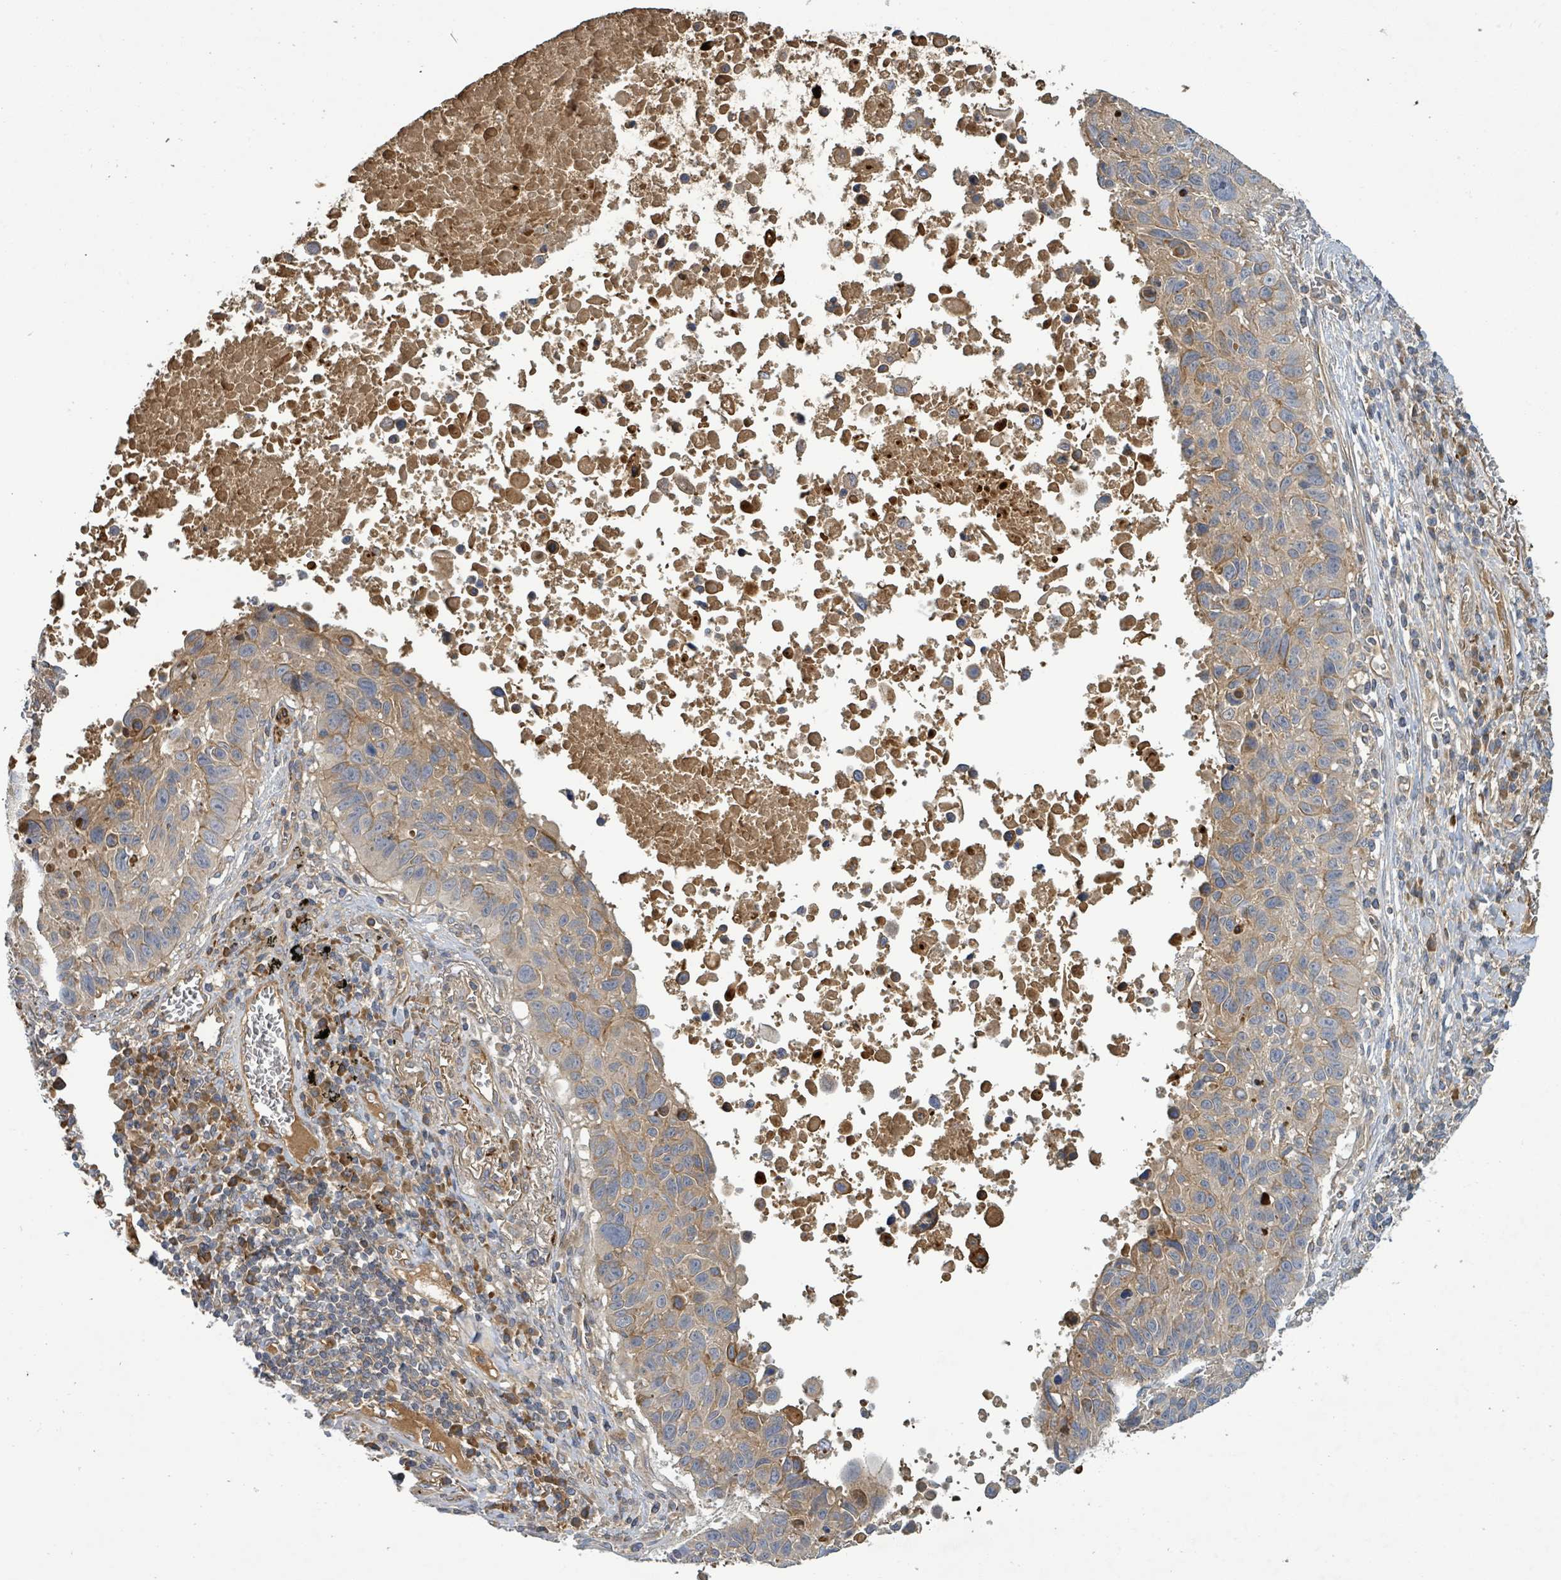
{"staining": {"intensity": "weak", "quantity": ">75%", "location": "cytoplasmic/membranous"}, "tissue": "lung cancer", "cell_type": "Tumor cells", "image_type": "cancer", "snomed": [{"axis": "morphology", "description": "Squamous cell carcinoma, NOS"}, {"axis": "topography", "description": "Lung"}], "caption": "Protein staining by immunohistochemistry (IHC) shows weak cytoplasmic/membranous positivity in approximately >75% of tumor cells in lung cancer (squamous cell carcinoma).", "gene": "STARD4", "patient": {"sex": "male", "age": 66}}